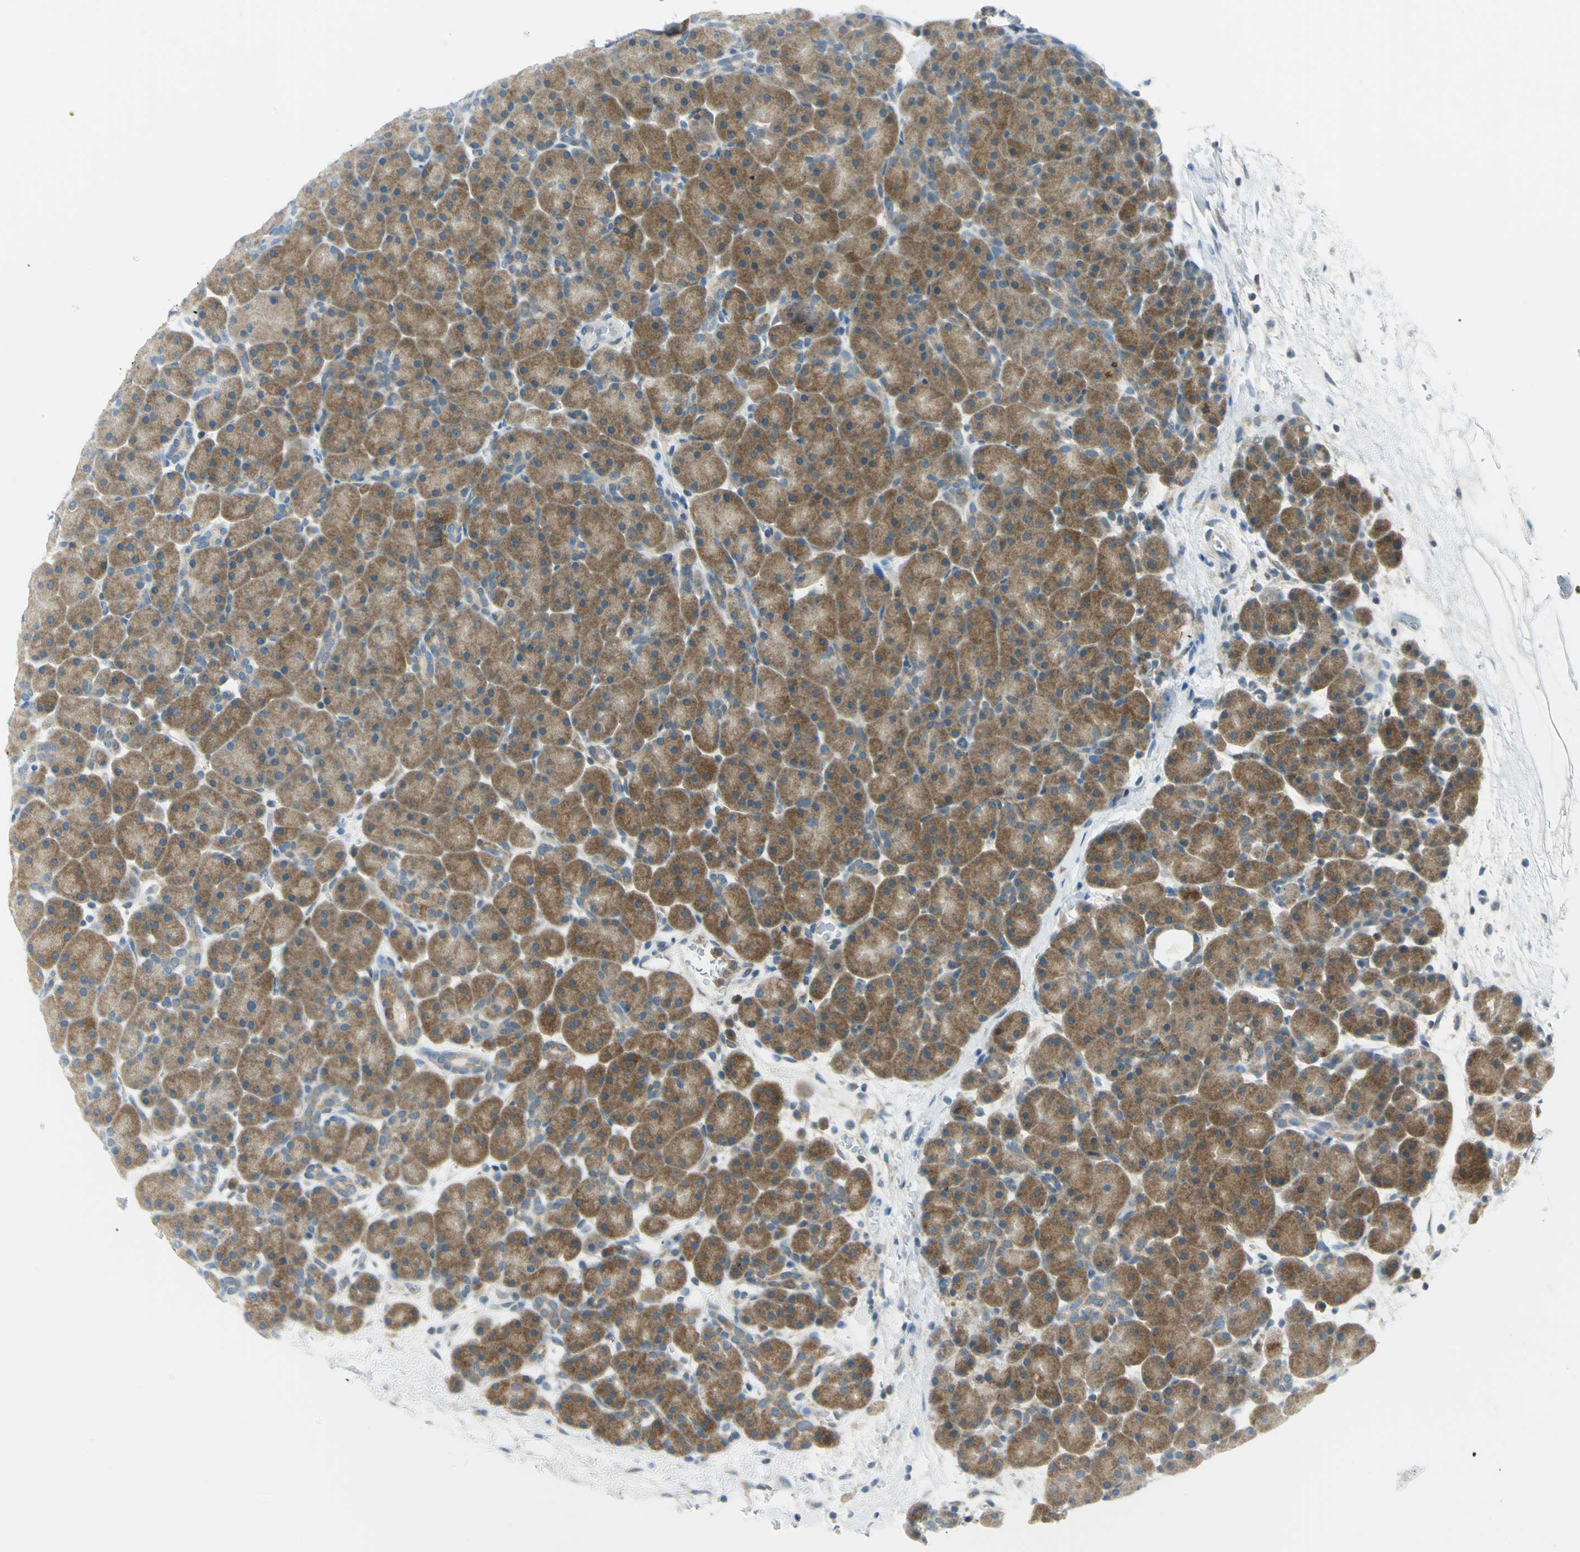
{"staining": {"intensity": "strong", "quantity": ">75%", "location": "cytoplasmic/membranous"}, "tissue": "pancreas", "cell_type": "Exocrine glandular cells", "image_type": "normal", "snomed": [{"axis": "morphology", "description": "Normal tissue, NOS"}, {"axis": "topography", "description": "Pancreas"}], "caption": "Pancreas stained for a protein exhibits strong cytoplasmic/membranous positivity in exocrine glandular cells. (Brightfield microscopy of DAB IHC at high magnification).", "gene": "ALDOA", "patient": {"sex": "male", "age": 66}}